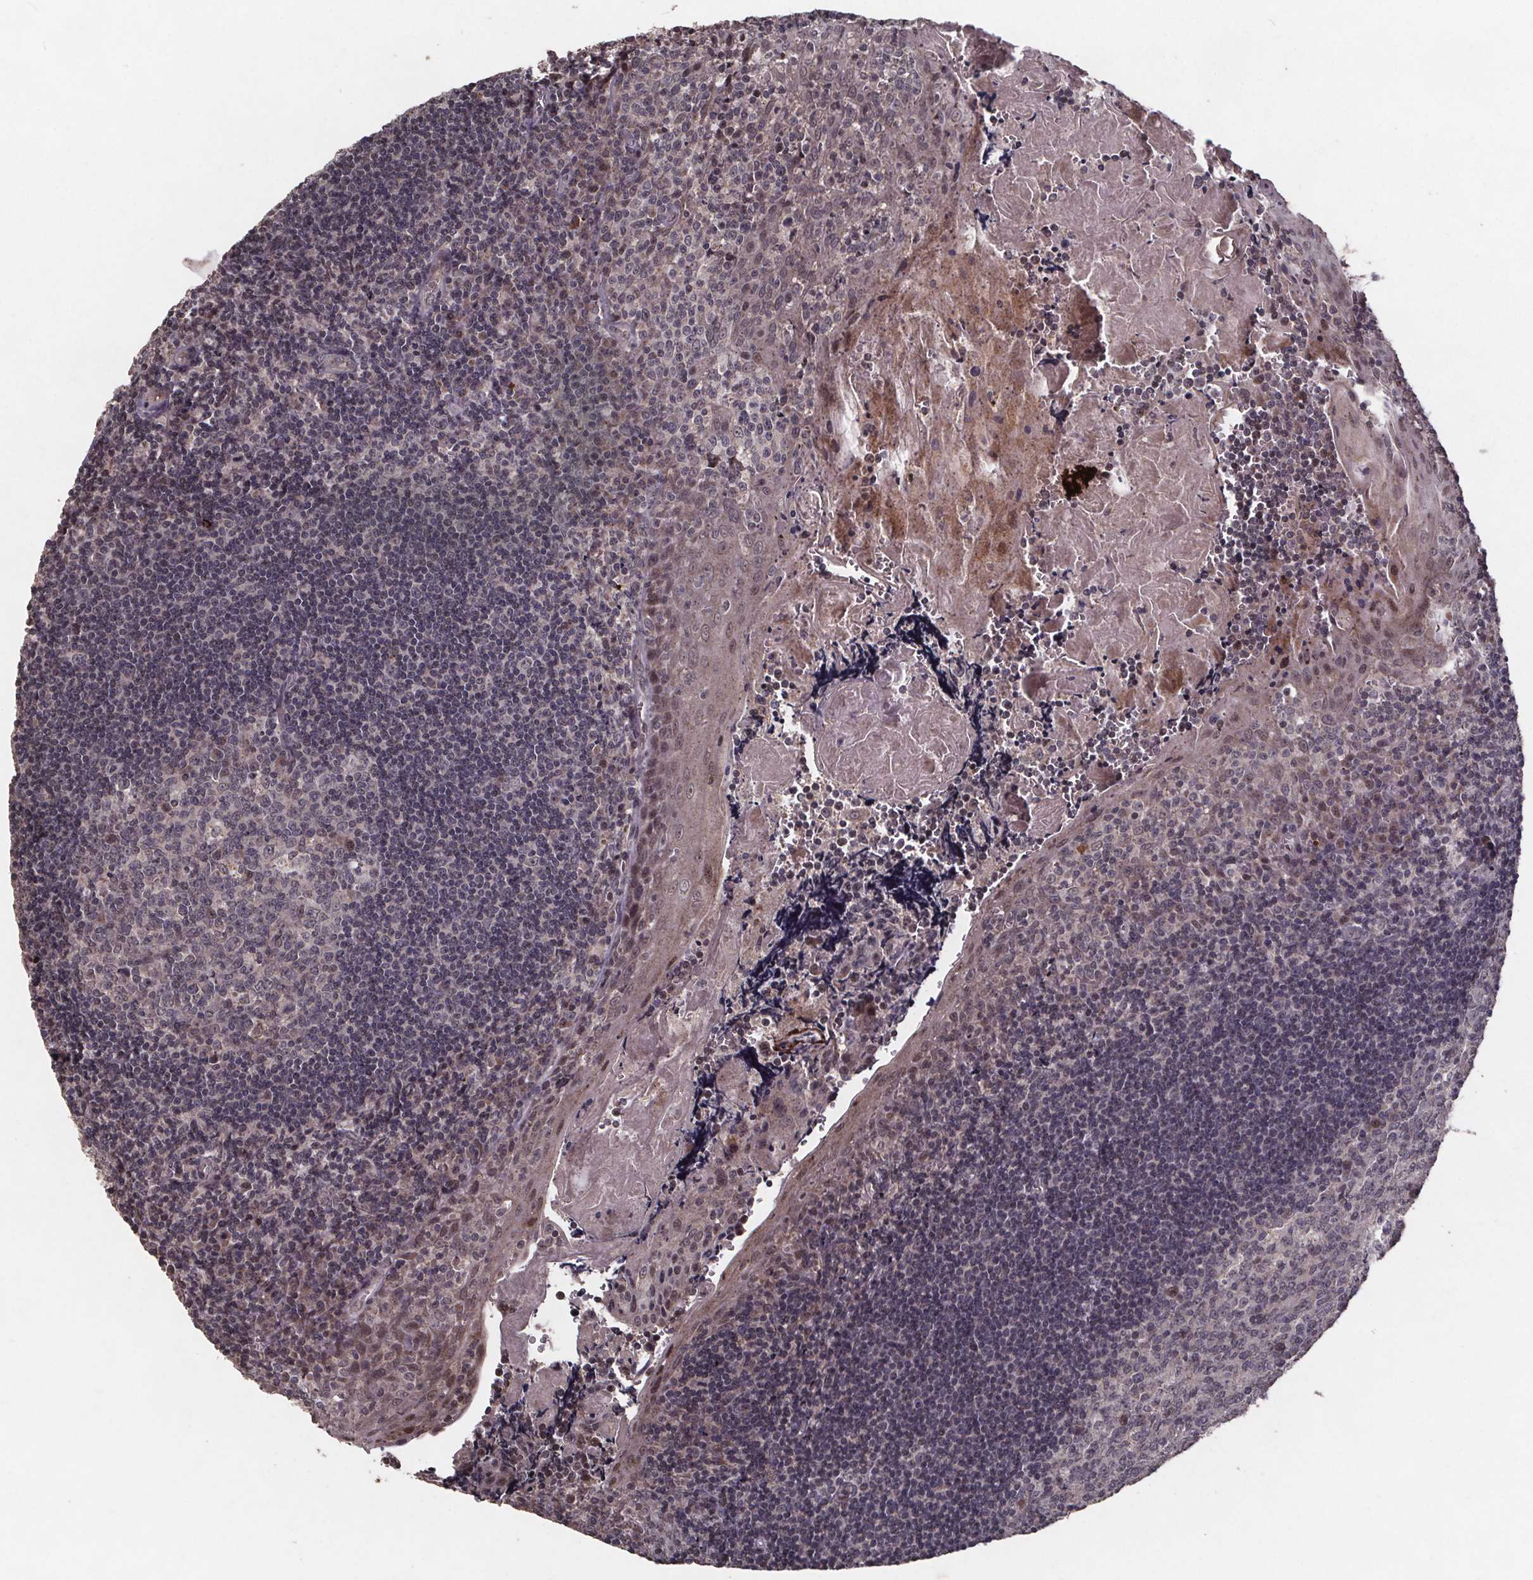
{"staining": {"intensity": "weak", "quantity": "<25%", "location": "nuclear"}, "tissue": "tonsil", "cell_type": "Germinal center cells", "image_type": "normal", "snomed": [{"axis": "morphology", "description": "Normal tissue, NOS"}, {"axis": "morphology", "description": "Inflammation, NOS"}, {"axis": "topography", "description": "Tonsil"}], "caption": "IHC micrograph of benign tonsil: human tonsil stained with DAB (3,3'-diaminobenzidine) demonstrates no significant protein positivity in germinal center cells. (DAB (3,3'-diaminobenzidine) immunohistochemistry, high magnification).", "gene": "GPX3", "patient": {"sex": "female", "age": 31}}